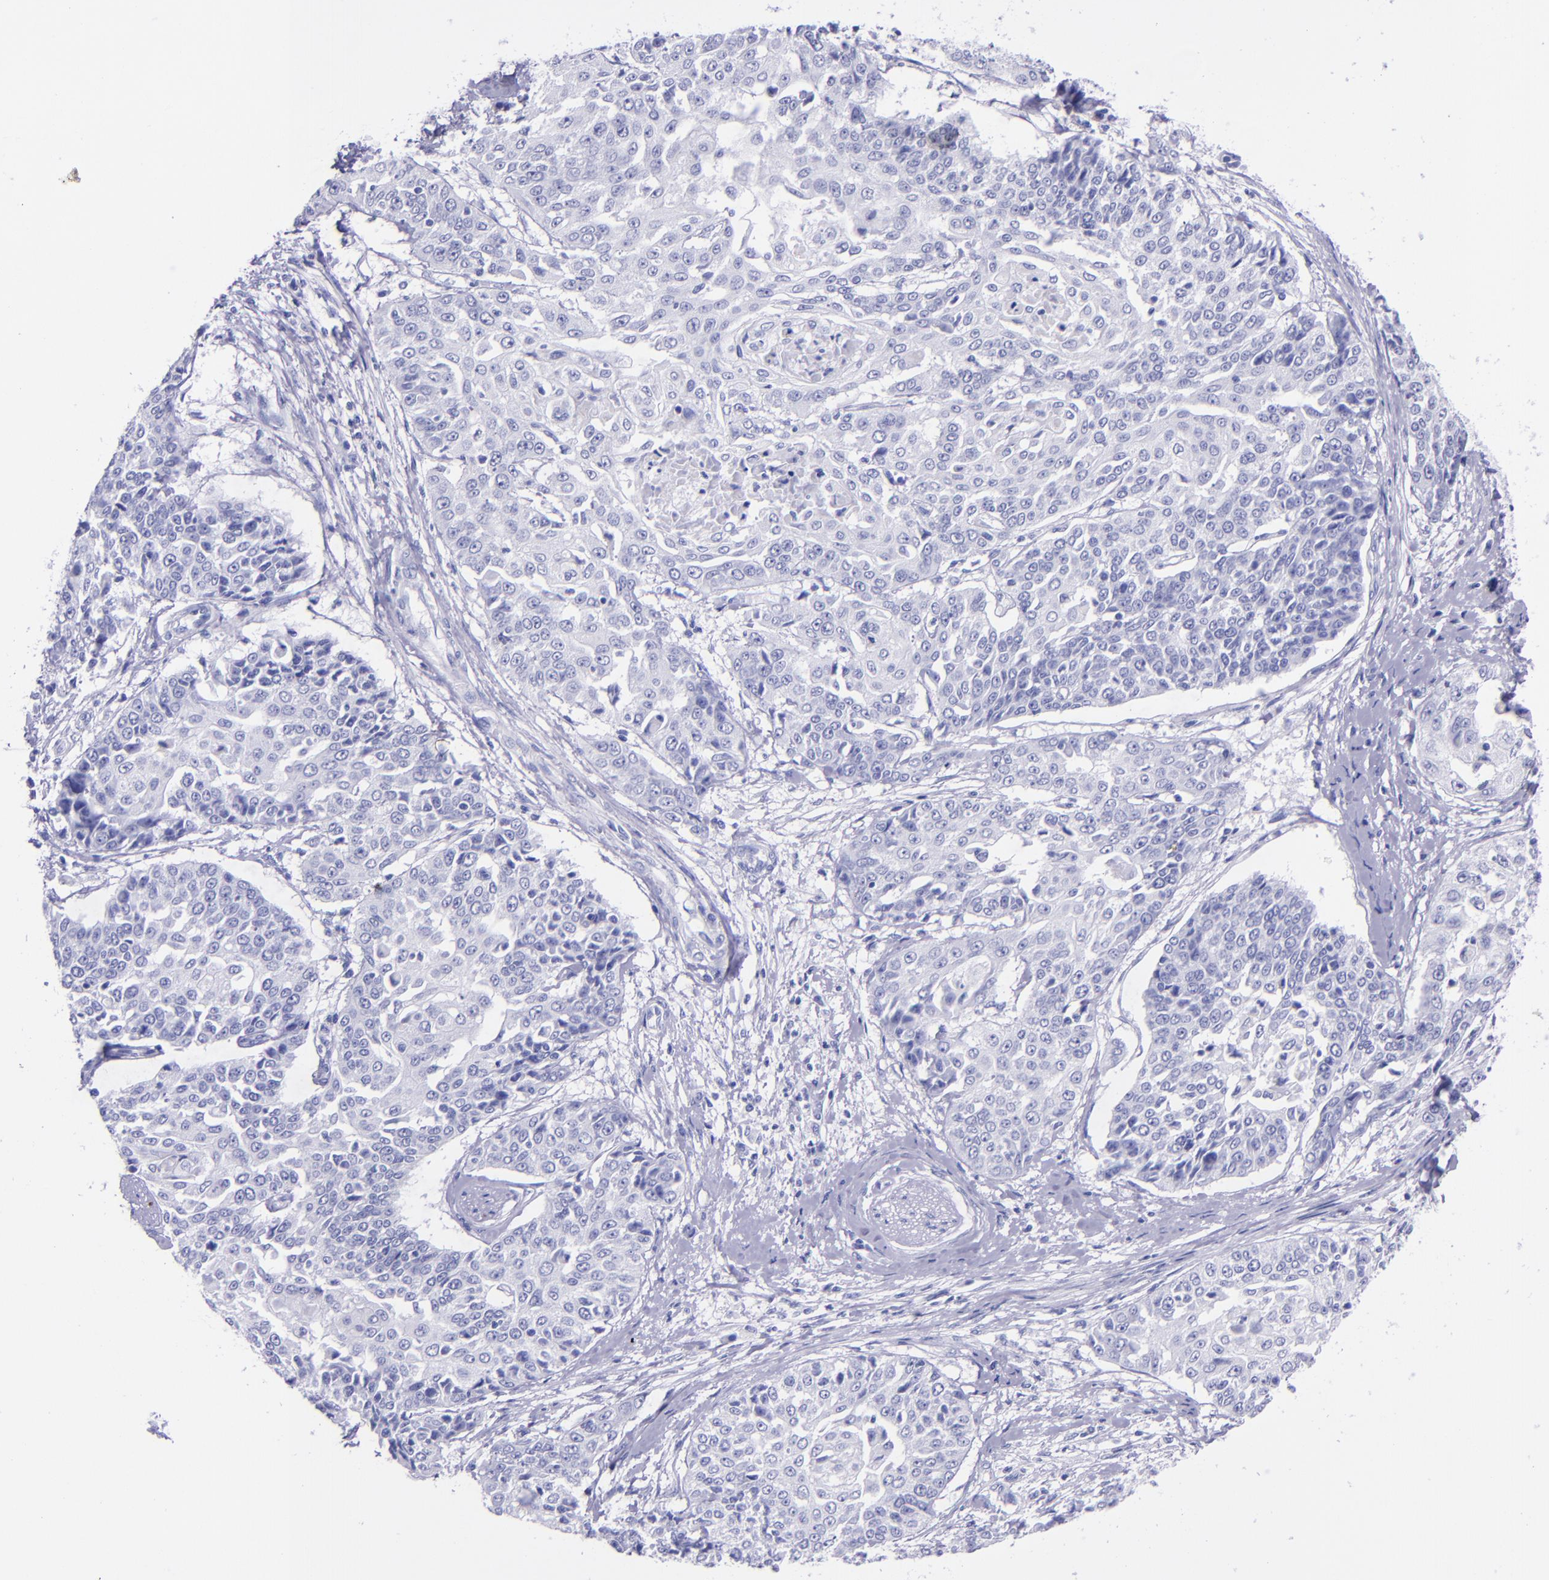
{"staining": {"intensity": "negative", "quantity": "none", "location": "none"}, "tissue": "cervical cancer", "cell_type": "Tumor cells", "image_type": "cancer", "snomed": [{"axis": "morphology", "description": "Squamous cell carcinoma, NOS"}, {"axis": "topography", "description": "Cervix"}], "caption": "Protein analysis of cervical cancer (squamous cell carcinoma) reveals no significant positivity in tumor cells. (DAB IHC with hematoxylin counter stain).", "gene": "MBP", "patient": {"sex": "female", "age": 64}}